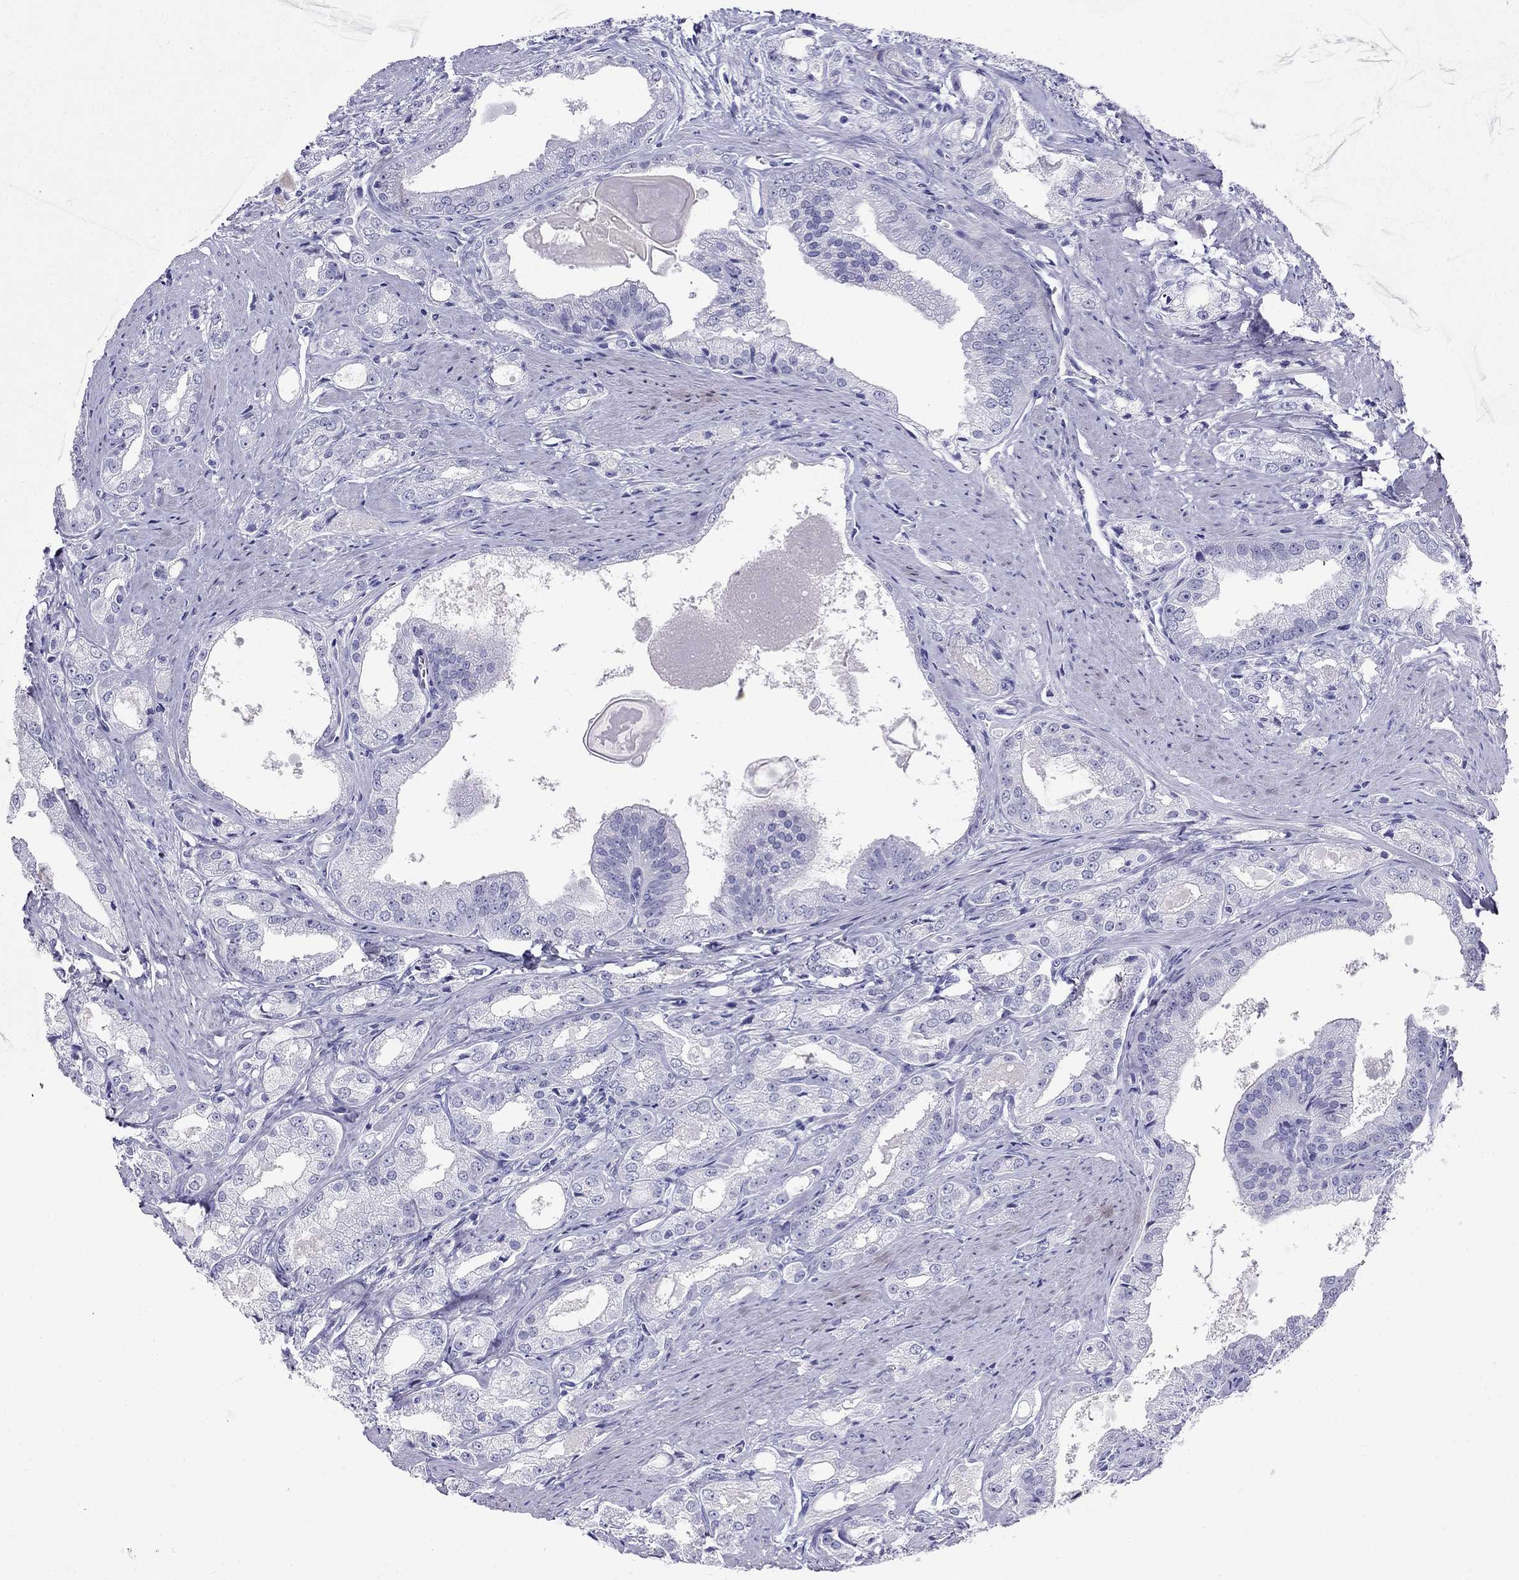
{"staining": {"intensity": "negative", "quantity": "none", "location": "none"}, "tissue": "prostate cancer", "cell_type": "Tumor cells", "image_type": "cancer", "snomed": [{"axis": "morphology", "description": "Adenocarcinoma, NOS"}, {"axis": "morphology", "description": "Adenocarcinoma, High grade"}, {"axis": "topography", "description": "Prostate"}], "caption": "Immunohistochemistry micrograph of prostate cancer (adenocarcinoma) stained for a protein (brown), which exhibits no staining in tumor cells.", "gene": "PPP1R36", "patient": {"sex": "male", "age": 70}}